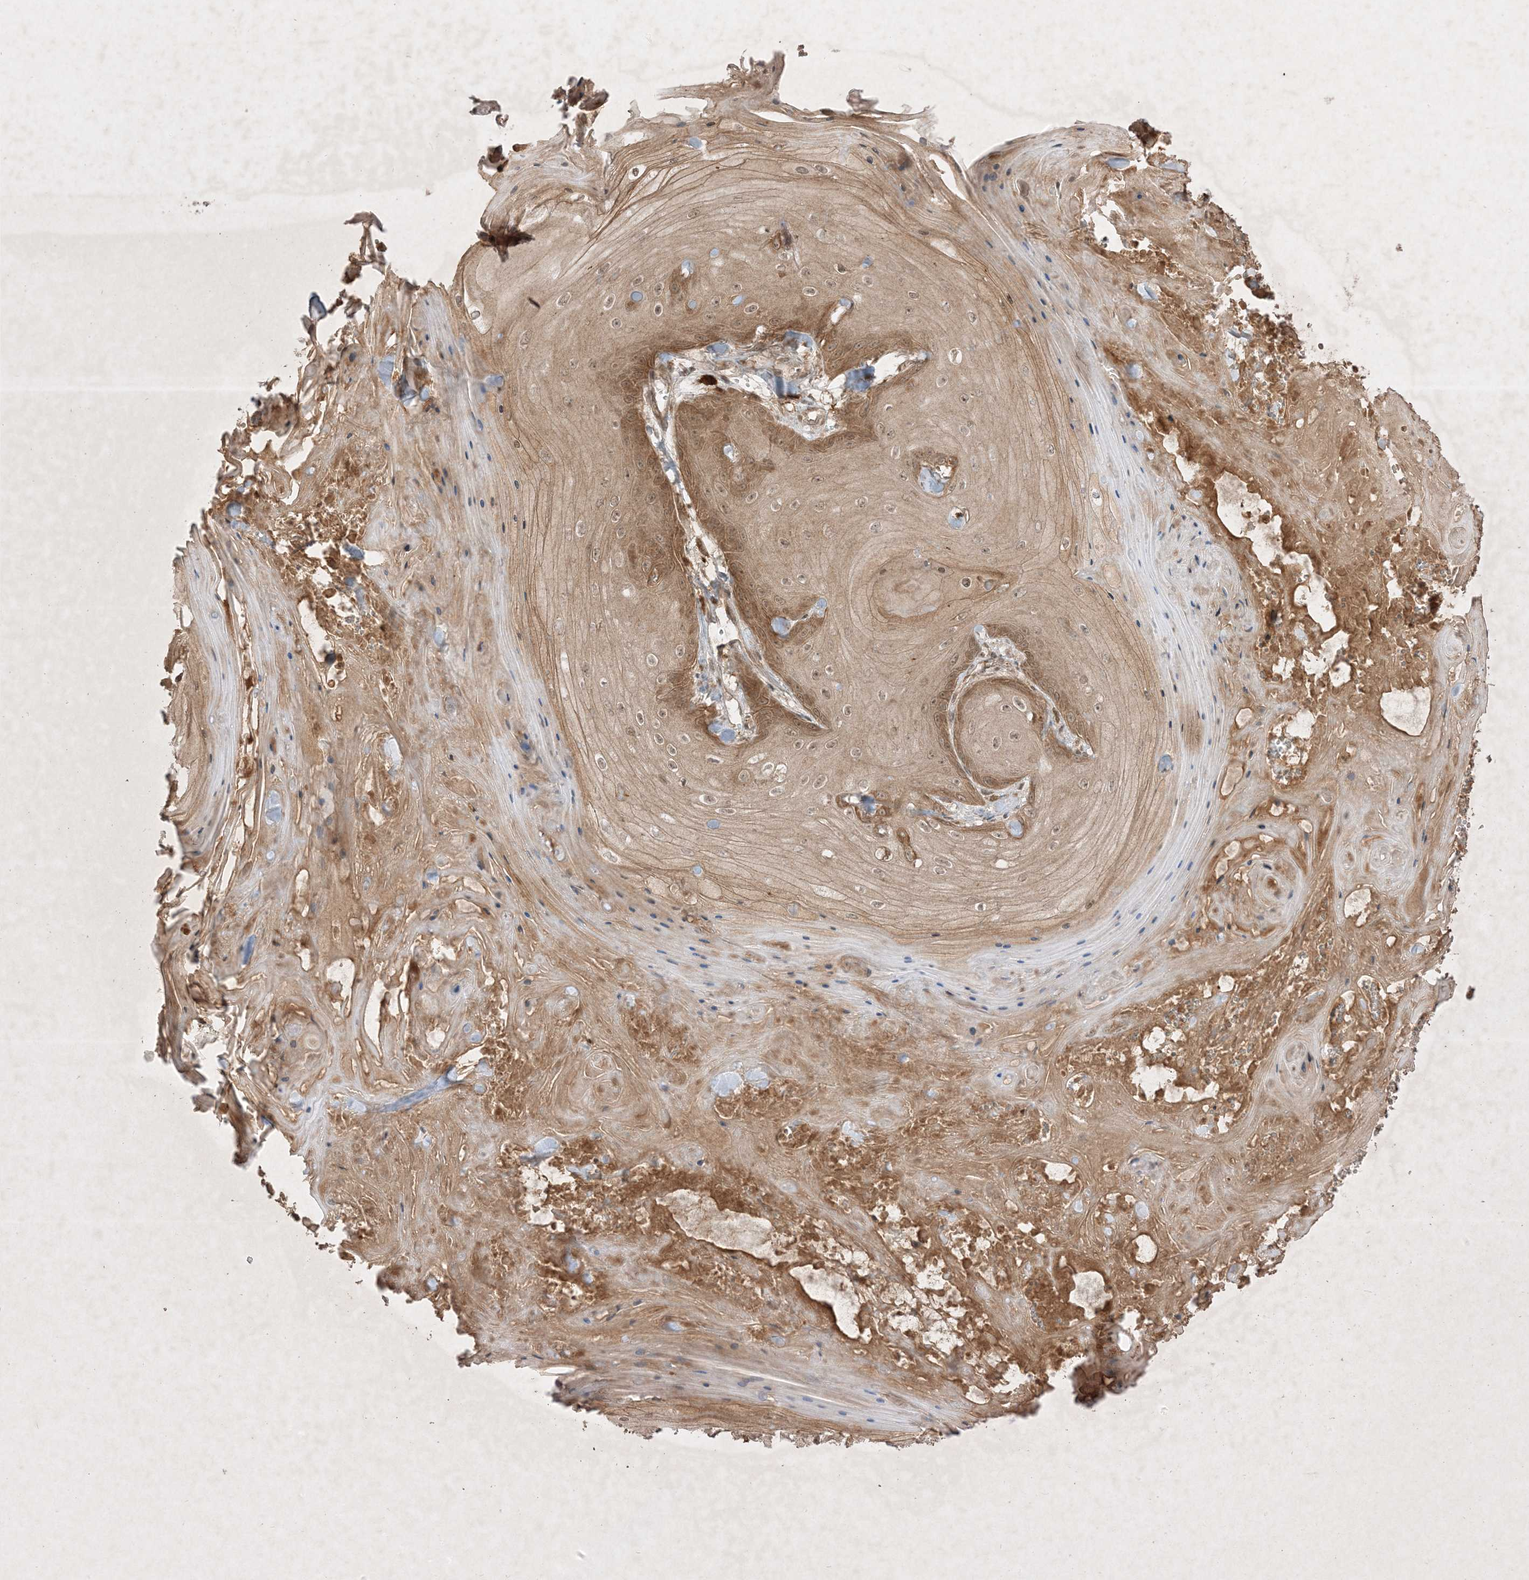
{"staining": {"intensity": "moderate", "quantity": "25%-75%", "location": "cytoplasmic/membranous"}, "tissue": "skin cancer", "cell_type": "Tumor cells", "image_type": "cancer", "snomed": [{"axis": "morphology", "description": "Squamous cell carcinoma, NOS"}, {"axis": "topography", "description": "Skin"}], "caption": "Squamous cell carcinoma (skin) stained with a protein marker shows moderate staining in tumor cells.", "gene": "PTK6", "patient": {"sex": "male", "age": 74}}